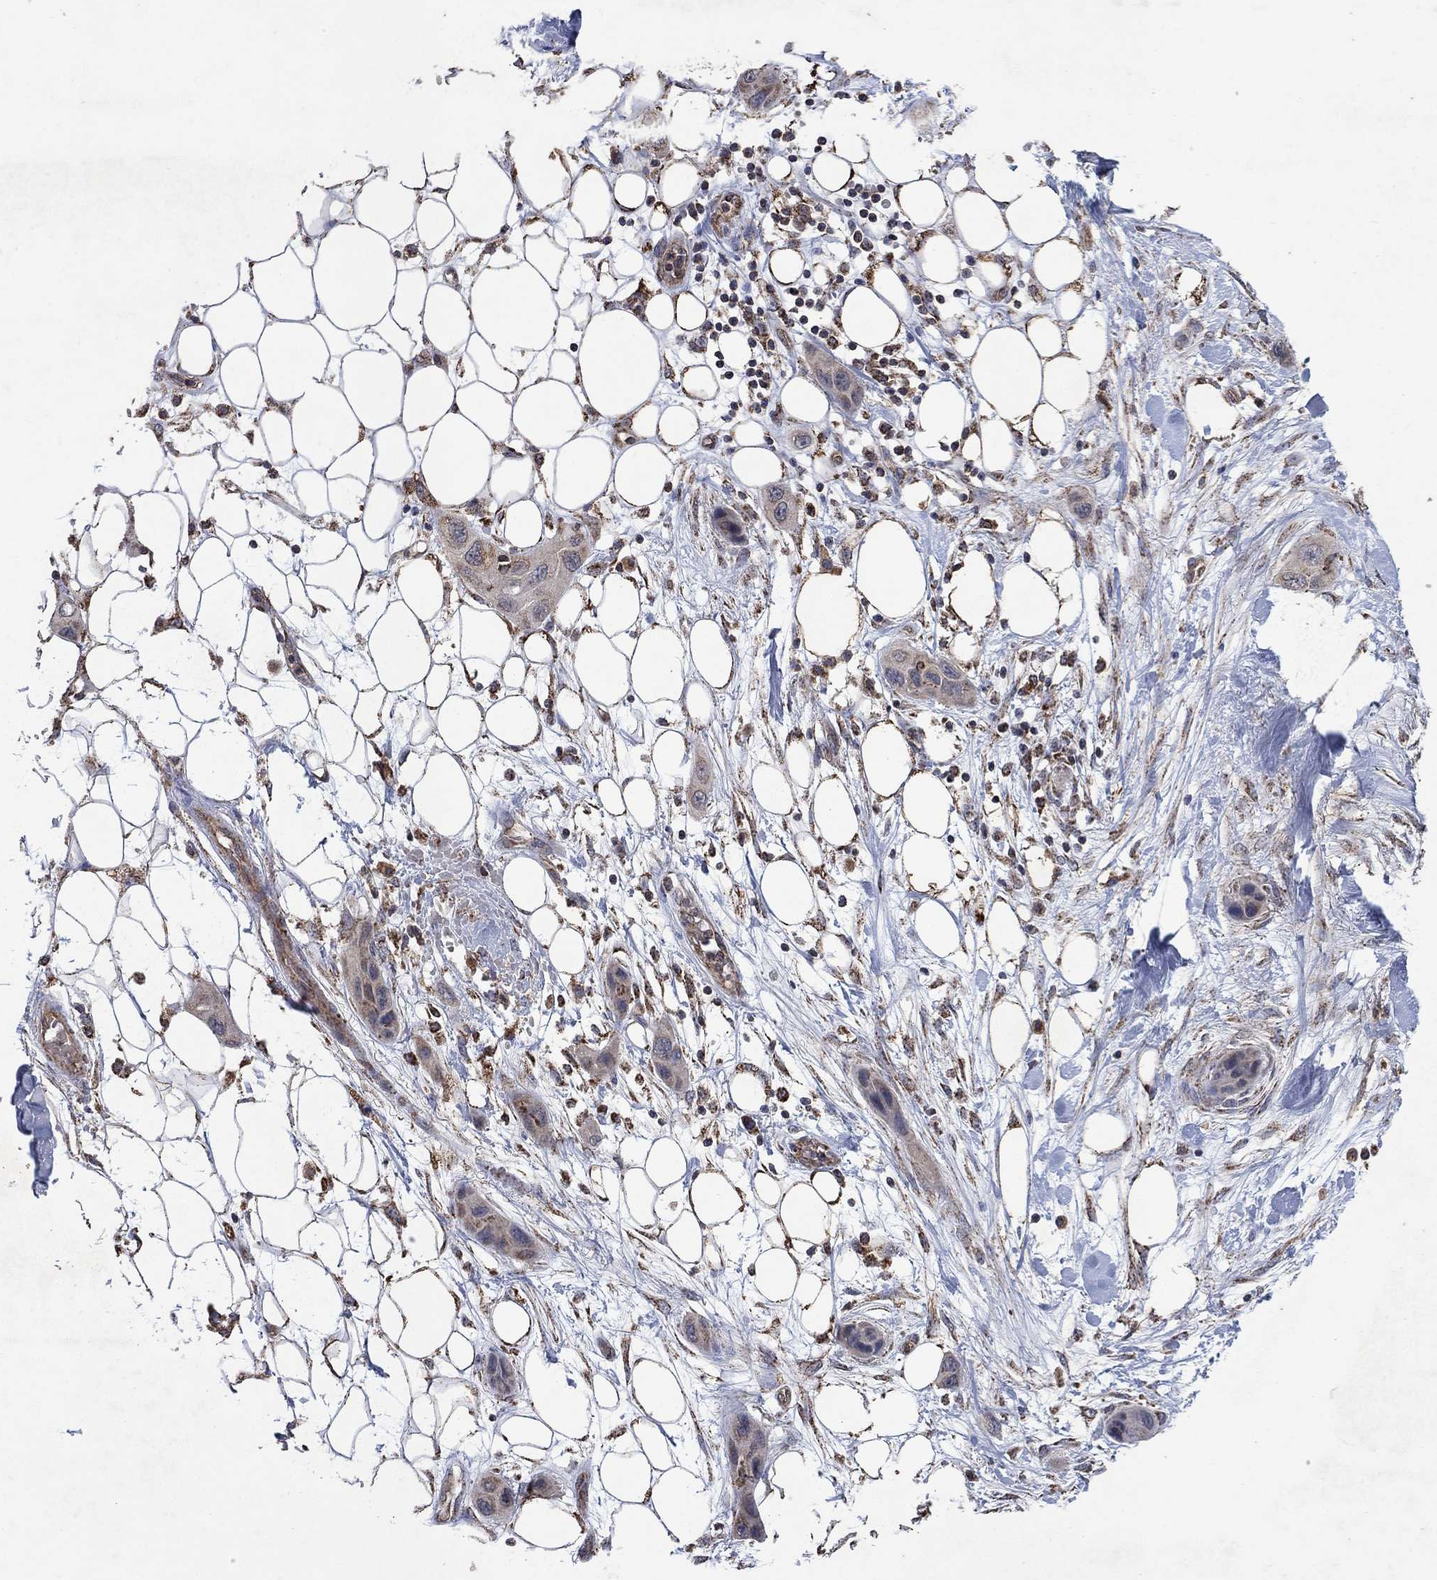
{"staining": {"intensity": "weak", "quantity": "25%-75%", "location": "cytoplasmic/membranous"}, "tissue": "skin cancer", "cell_type": "Tumor cells", "image_type": "cancer", "snomed": [{"axis": "morphology", "description": "Squamous cell carcinoma, NOS"}, {"axis": "topography", "description": "Skin"}], "caption": "The image shows immunohistochemical staining of skin cancer (squamous cell carcinoma). There is weak cytoplasmic/membranous staining is identified in about 25%-75% of tumor cells.", "gene": "DPH1", "patient": {"sex": "male", "age": 79}}